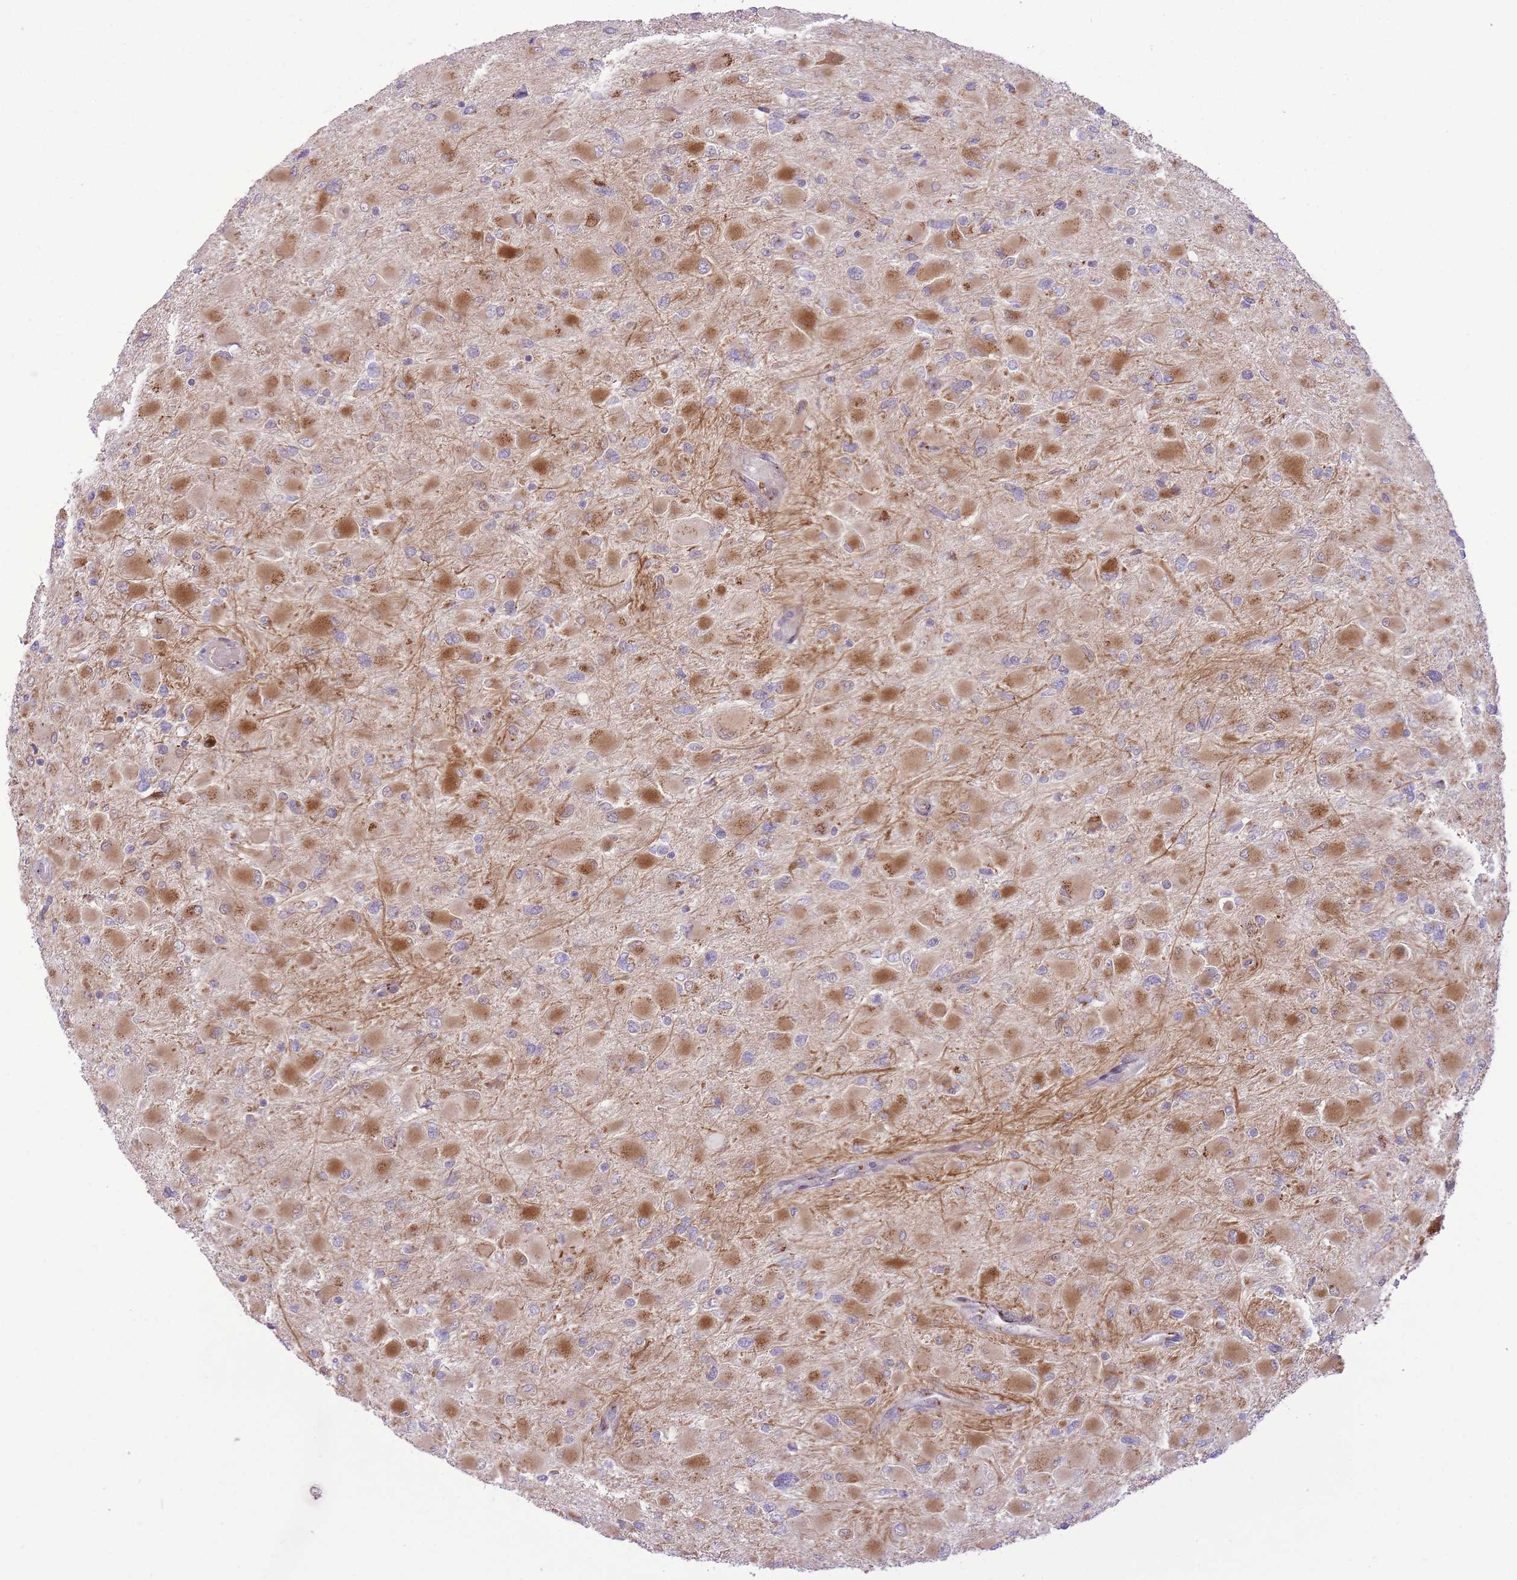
{"staining": {"intensity": "moderate", "quantity": "<25%", "location": "cytoplasmic/membranous"}, "tissue": "glioma", "cell_type": "Tumor cells", "image_type": "cancer", "snomed": [{"axis": "morphology", "description": "Glioma, malignant, High grade"}, {"axis": "topography", "description": "Cerebral cortex"}], "caption": "Protein analysis of malignant glioma (high-grade) tissue exhibits moderate cytoplasmic/membranous expression in about <25% of tumor cells.", "gene": "ZBED5", "patient": {"sex": "female", "age": 36}}